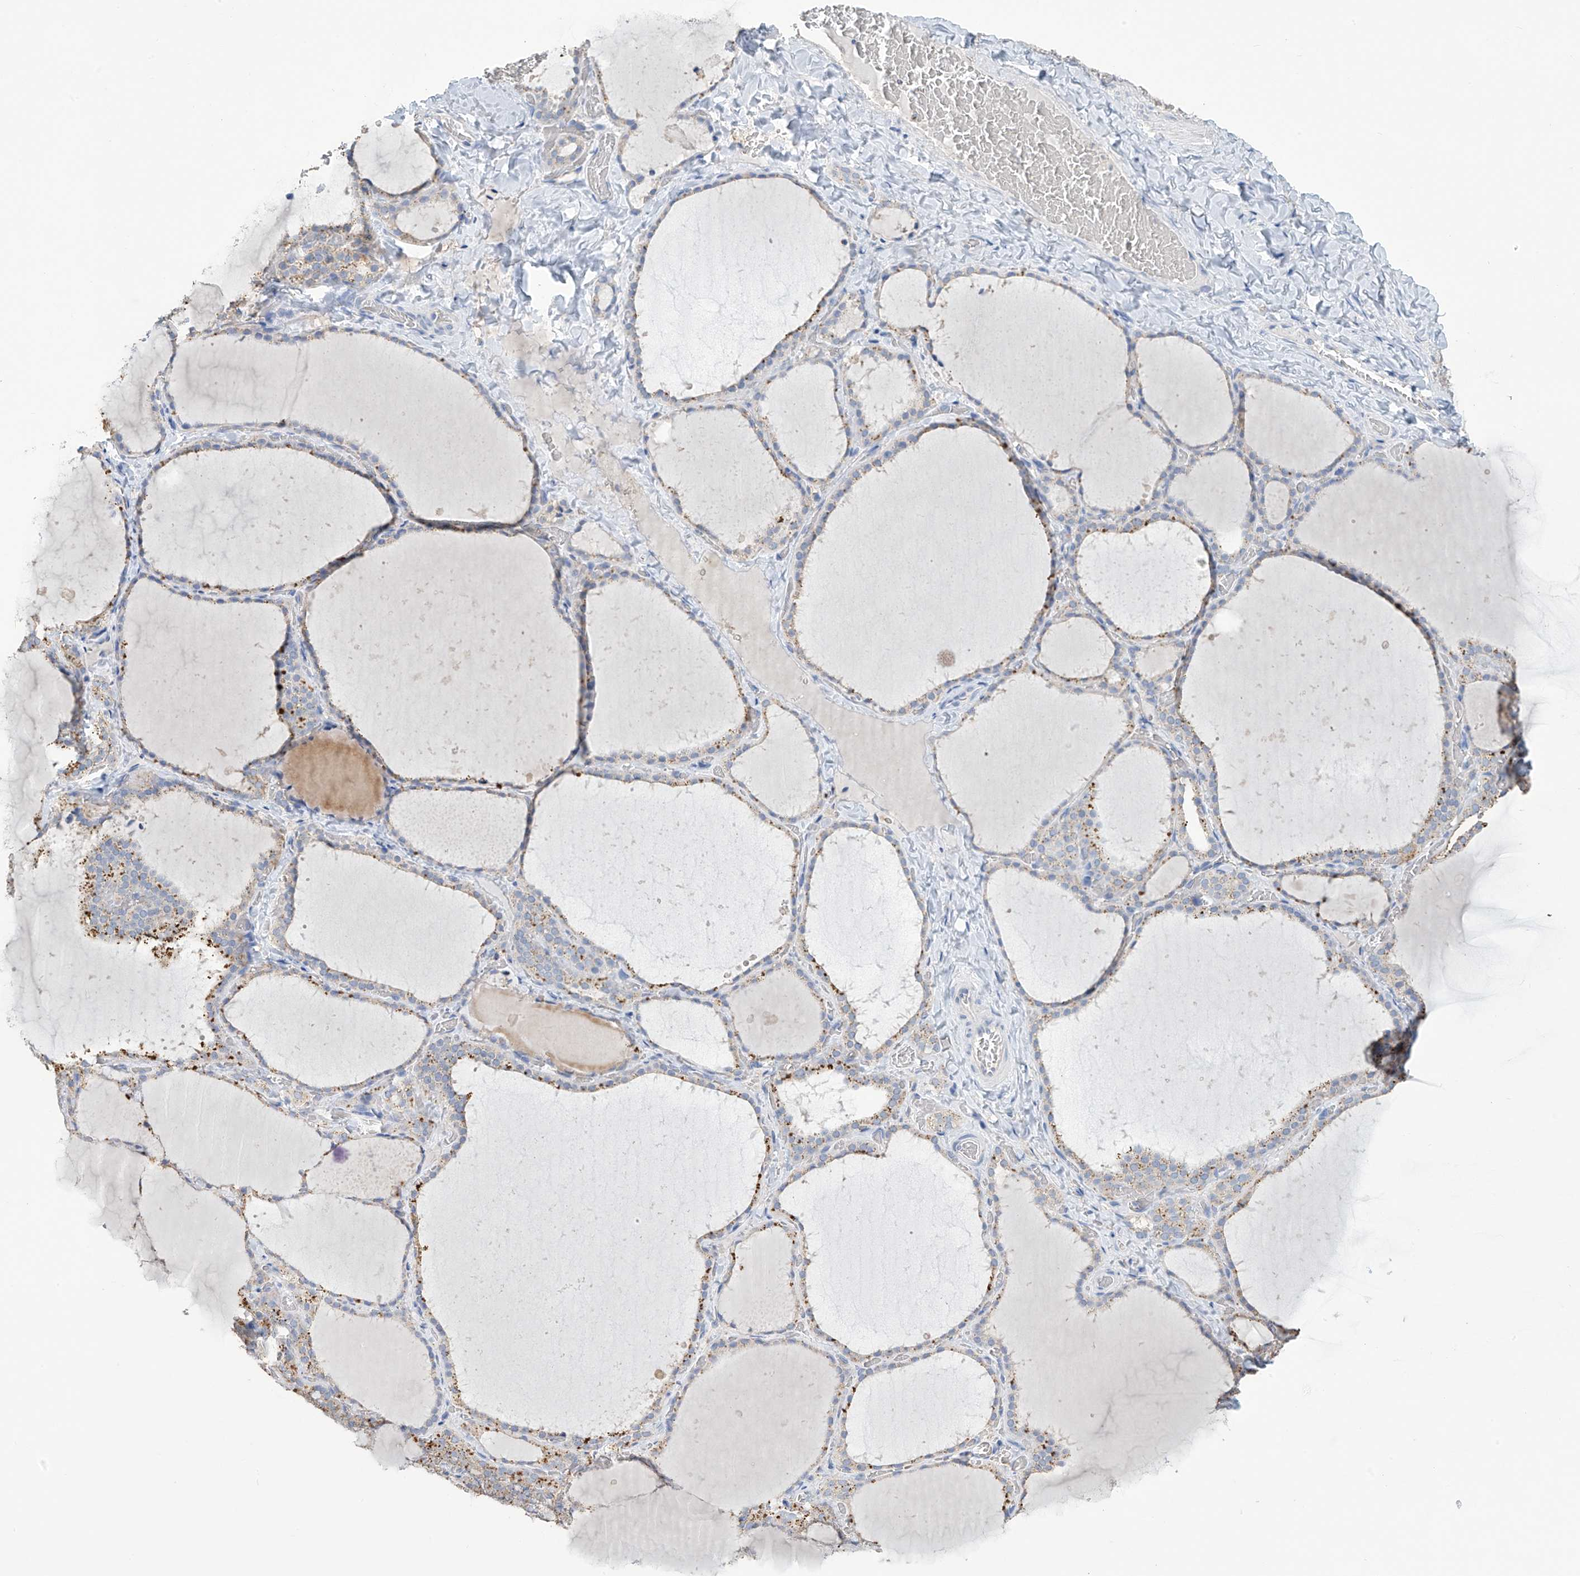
{"staining": {"intensity": "weak", "quantity": "<25%", "location": "cytoplasmic/membranous"}, "tissue": "thyroid gland", "cell_type": "Glandular cells", "image_type": "normal", "snomed": [{"axis": "morphology", "description": "Normal tissue, NOS"}, {"axis": "topography", "description": "Thyroid gland"}], "caption": "Thyroid gland was stained to show a protein in brown. There is no significant staining in glandular cells. The staining was performed using DAB to visualize the protein expression in brown, while the nuclei were stained in blue with hematoxylin (Magnification: 20x).", "gene": "OGT", "patient": {"sex": "female", "age": 22}}